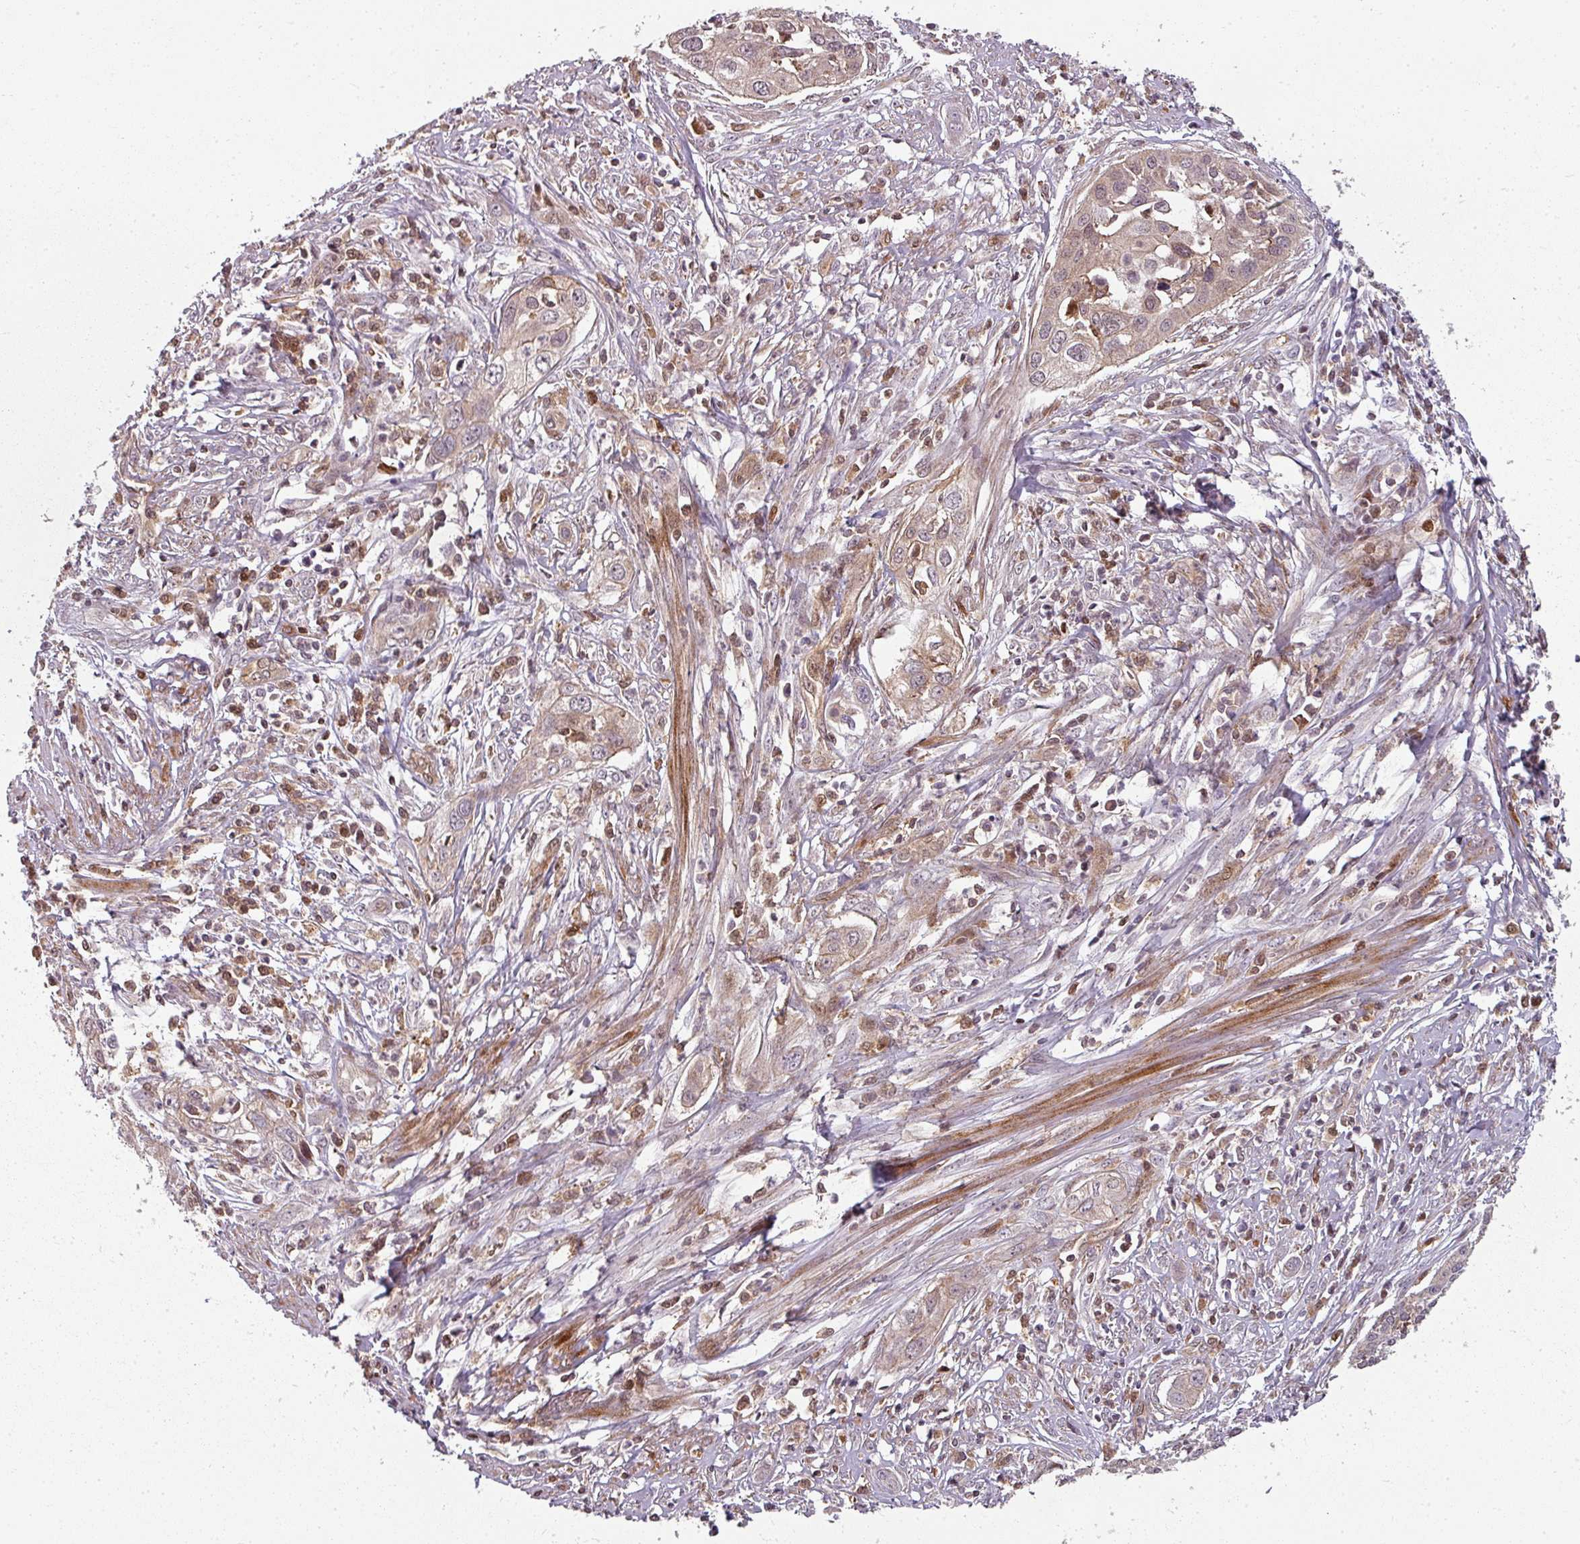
{"staining": {"intensity": "weak", "quantity": "25%-75%", "location": "cytoplasmic/membranous"}, "tissue": "cervical cancer", "cell_type": "Tumor cells", "image_type": "cancer", "snomed": [{"axis": "morphology", "description": "Squamous cell carcinoma, NOS"}, {"axis": "topography", "description": "Cervix"}], "caption": "Cervical cancer (squamous cell carcinoma) stained with a protein marker exhibits weak staining in tumor cells.", "gene": "CLIC1", "patient": {"sex": "female", "age": 34}}